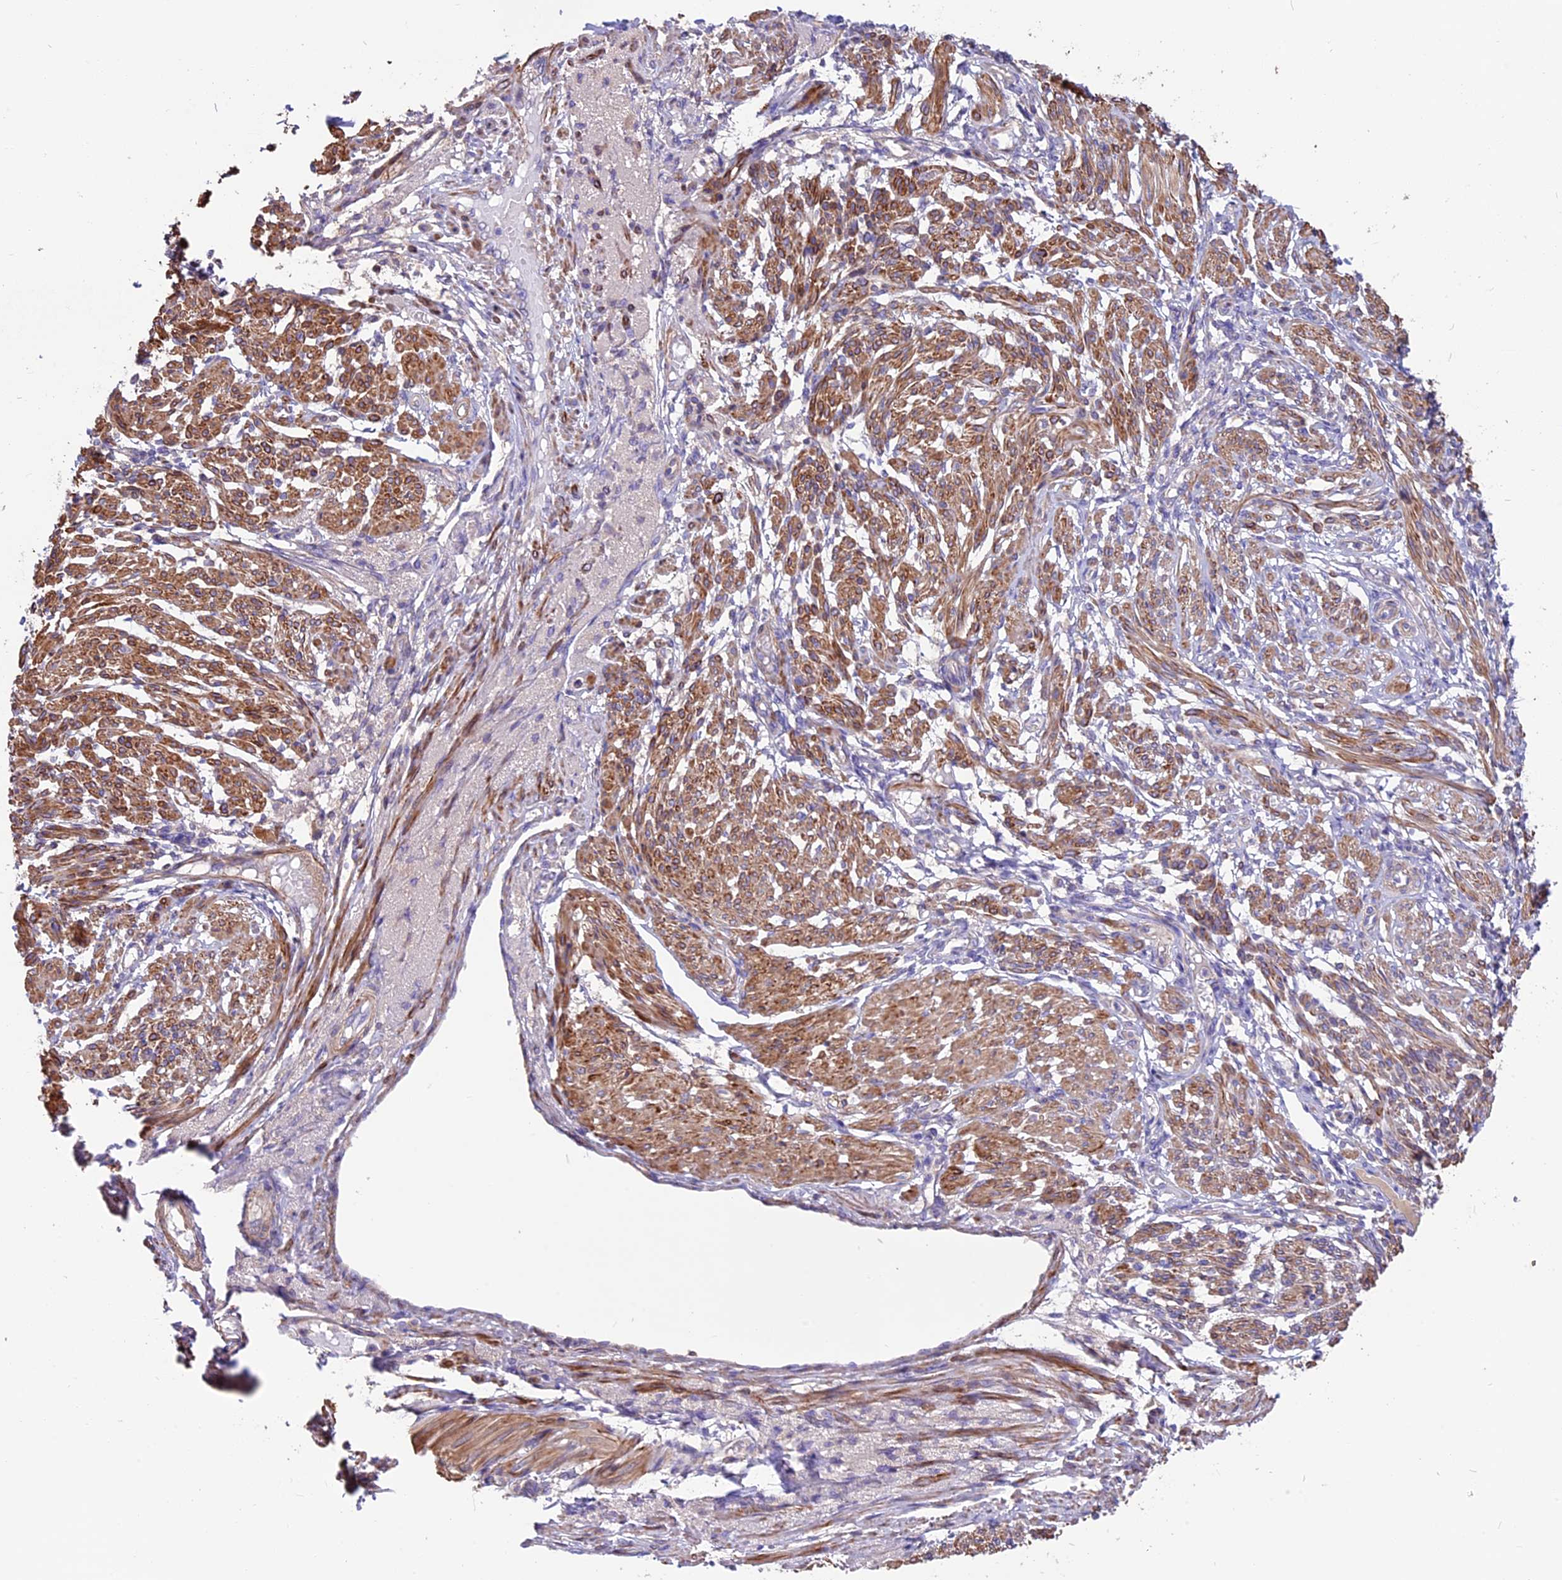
{"staining": {"intensity": "strong", "quantity": "25%-75%", "location": "cytoplasmic/membranous"}, "tissue": "smooth muscle", "cell_type": "Smooth muscle cells", "image_type": "normal", "snomed": [{"axis": "morphology", "description": "Normal tissue, NOS"}, {"axis": "topography", "description": "Smooth muscle"}], "caption": "Strong cytoplasmic/membranous protein expression is seen in approximately 25%-75% of smooth muscle cells in smooth muscle.", "gene": "ANO3", "patient": {"sex": "female", "age": 39}}